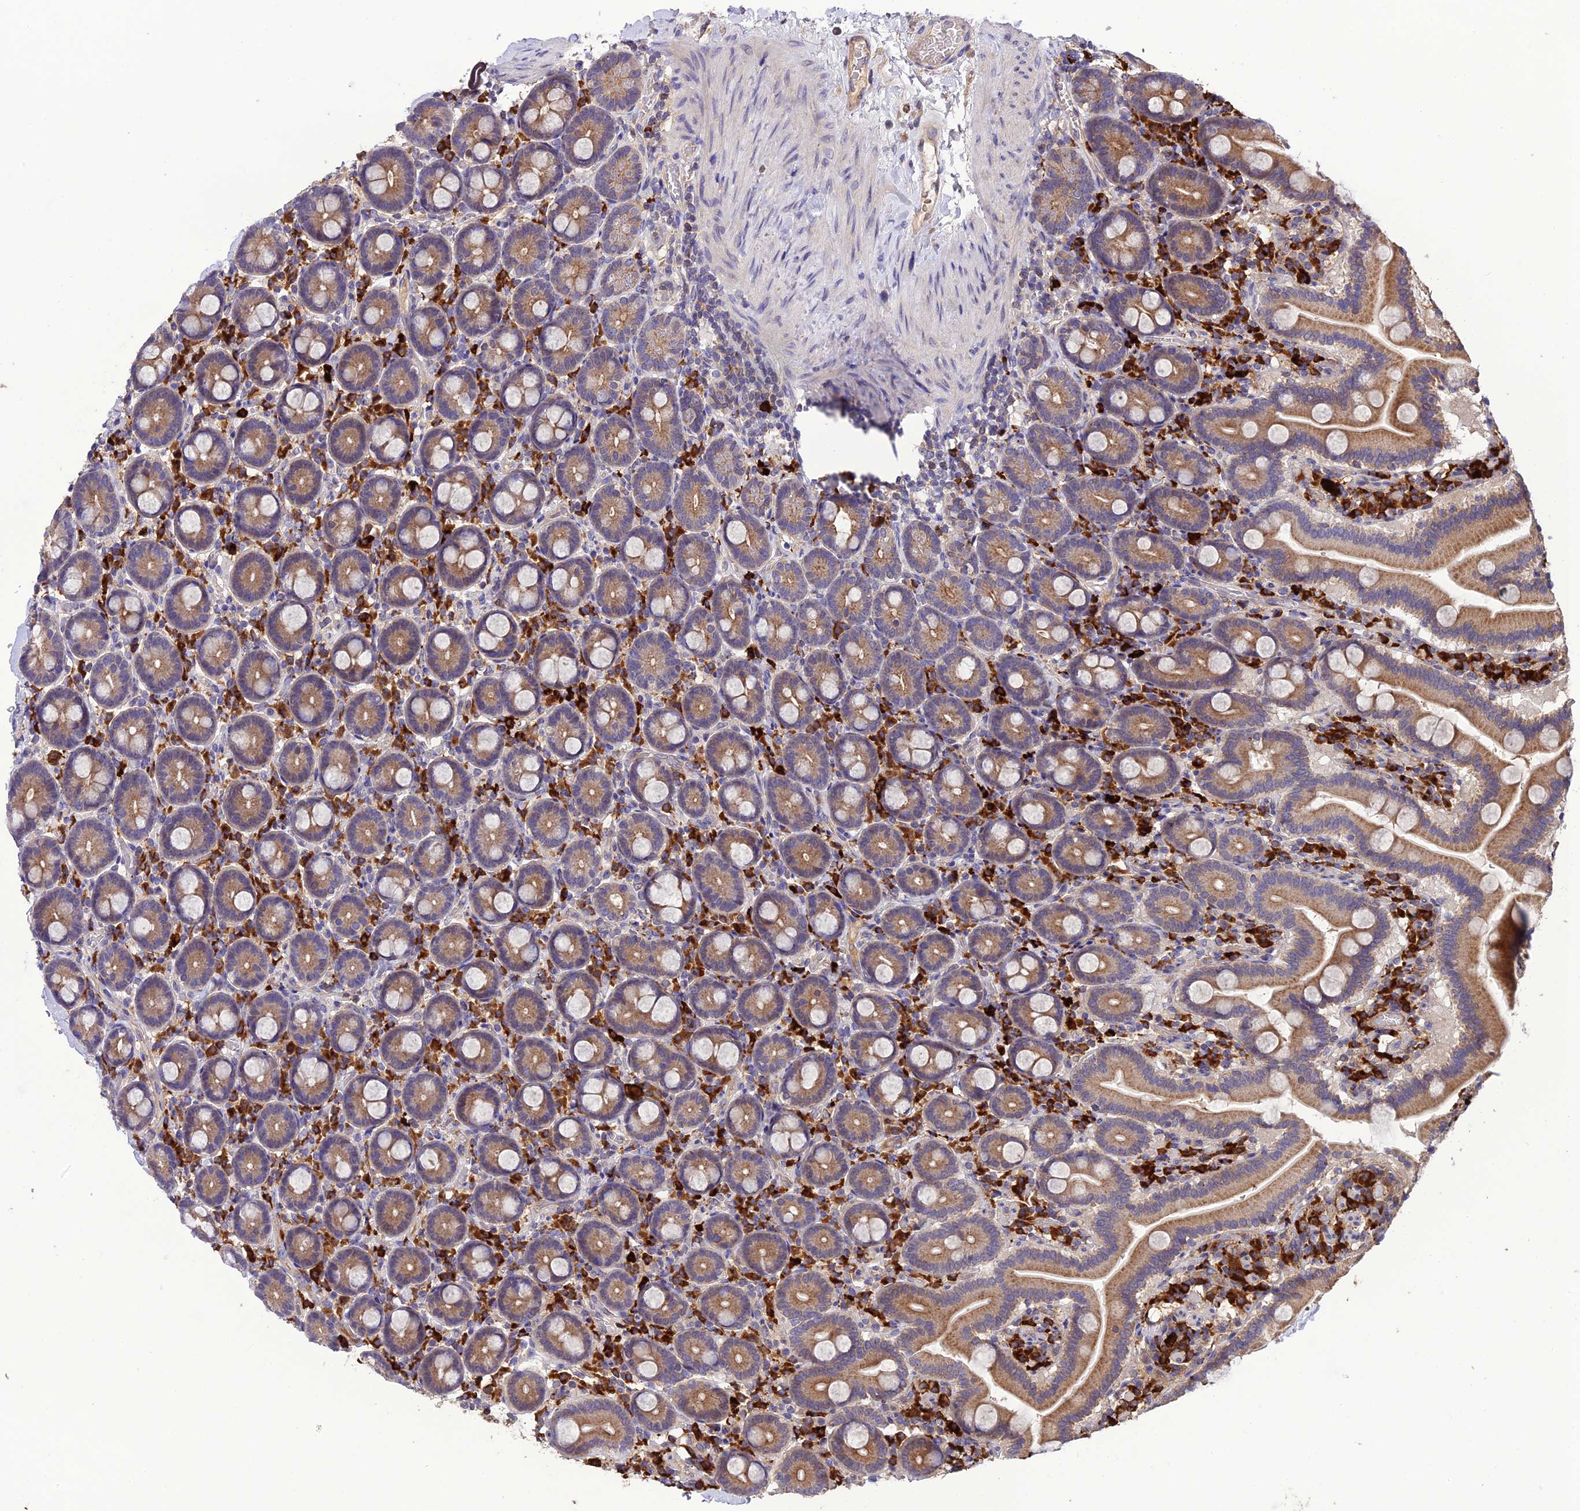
{"staining": {"intensity": "moderate", "quantity": ">75%", "location": "cytoplasmic/membranous"}, "tissue": "duodenum", "cell_type": "Glandular cells", "image_type": "normal", "snomed": [{"axis": "morphology", "description": "Normal tissue, NOS"}, {"axis": "topography", "description": "Duodenum"}], "caption": "Immunohistochemistry (DAB (3,3'-diaminobenzidine)) staining of unremarkable duodenum reveals moderate cytoplasmic/membranous protein expression in approximately >75% of glandular cells. Immunohistochemistry stains the protein of interest in brown and the nuclei are stained blue.", "gene": "MIOS", "patient": {"sex": "male", "age": 55}}